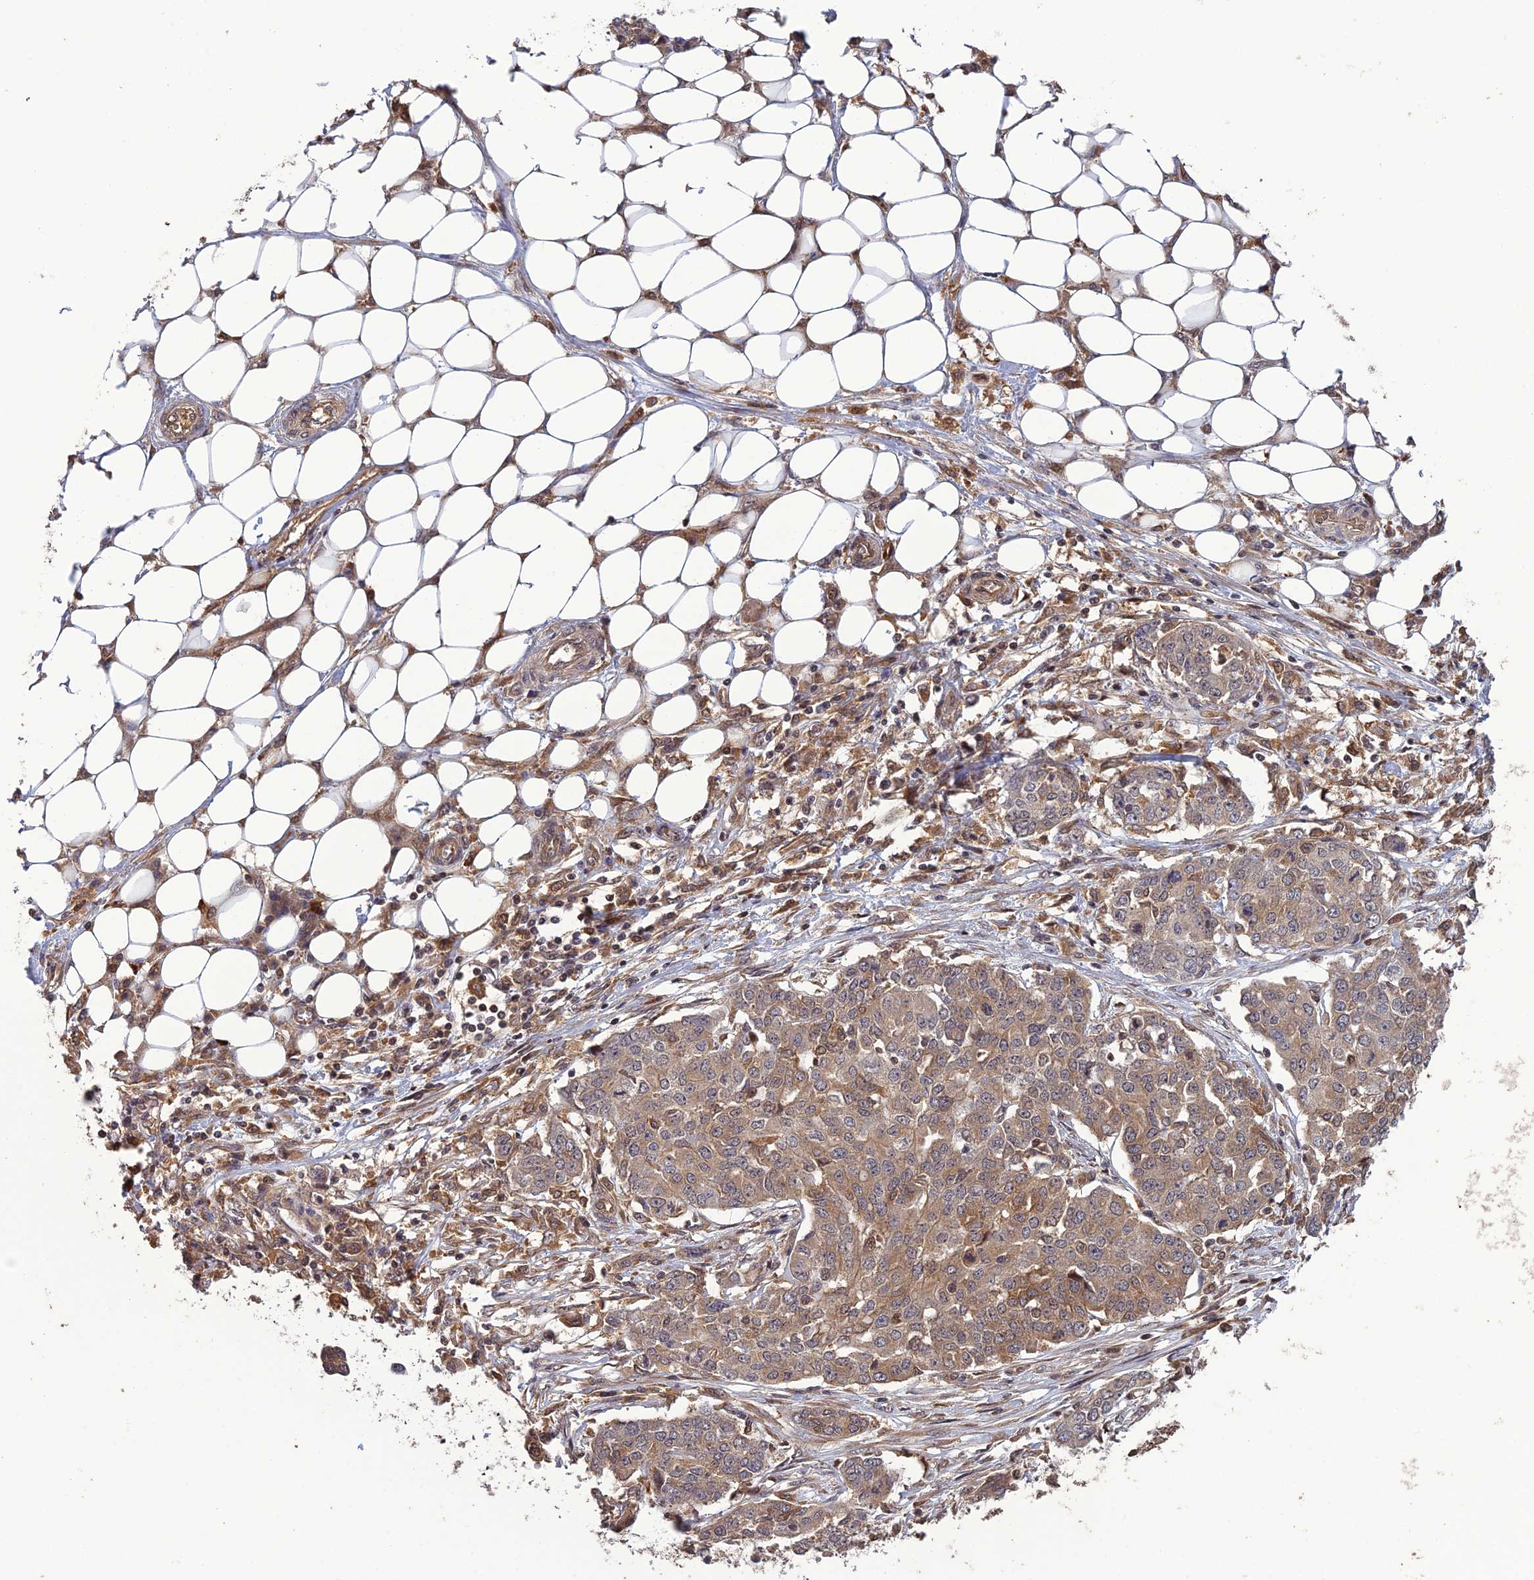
{"staining": {"intensity": "weak", "quantity": "25%-75%", "location": "cytoplasmic/membranous"}, "tissue": "ovarian cancer", "cell_type": "Tumor cells", "image_type": "cancer", "snomed": [{"axis": "morphology", "description": "Cystadenocarcinoma, serous, NOS"}, {"axis": "topography", "description": "Soft tissue"}, {"axis": "topography", "description": "Ovary"}], "caption": "Approximately 25%-75% of tumor cells in human serous cystadenocarcinoma (ovarian) reveal weak cytoplasmic/membranous protein staining as visualized by brown immunohistochemical staining.", "gene": "LIN37", "patient": {"sex": "female", "age": 57}}